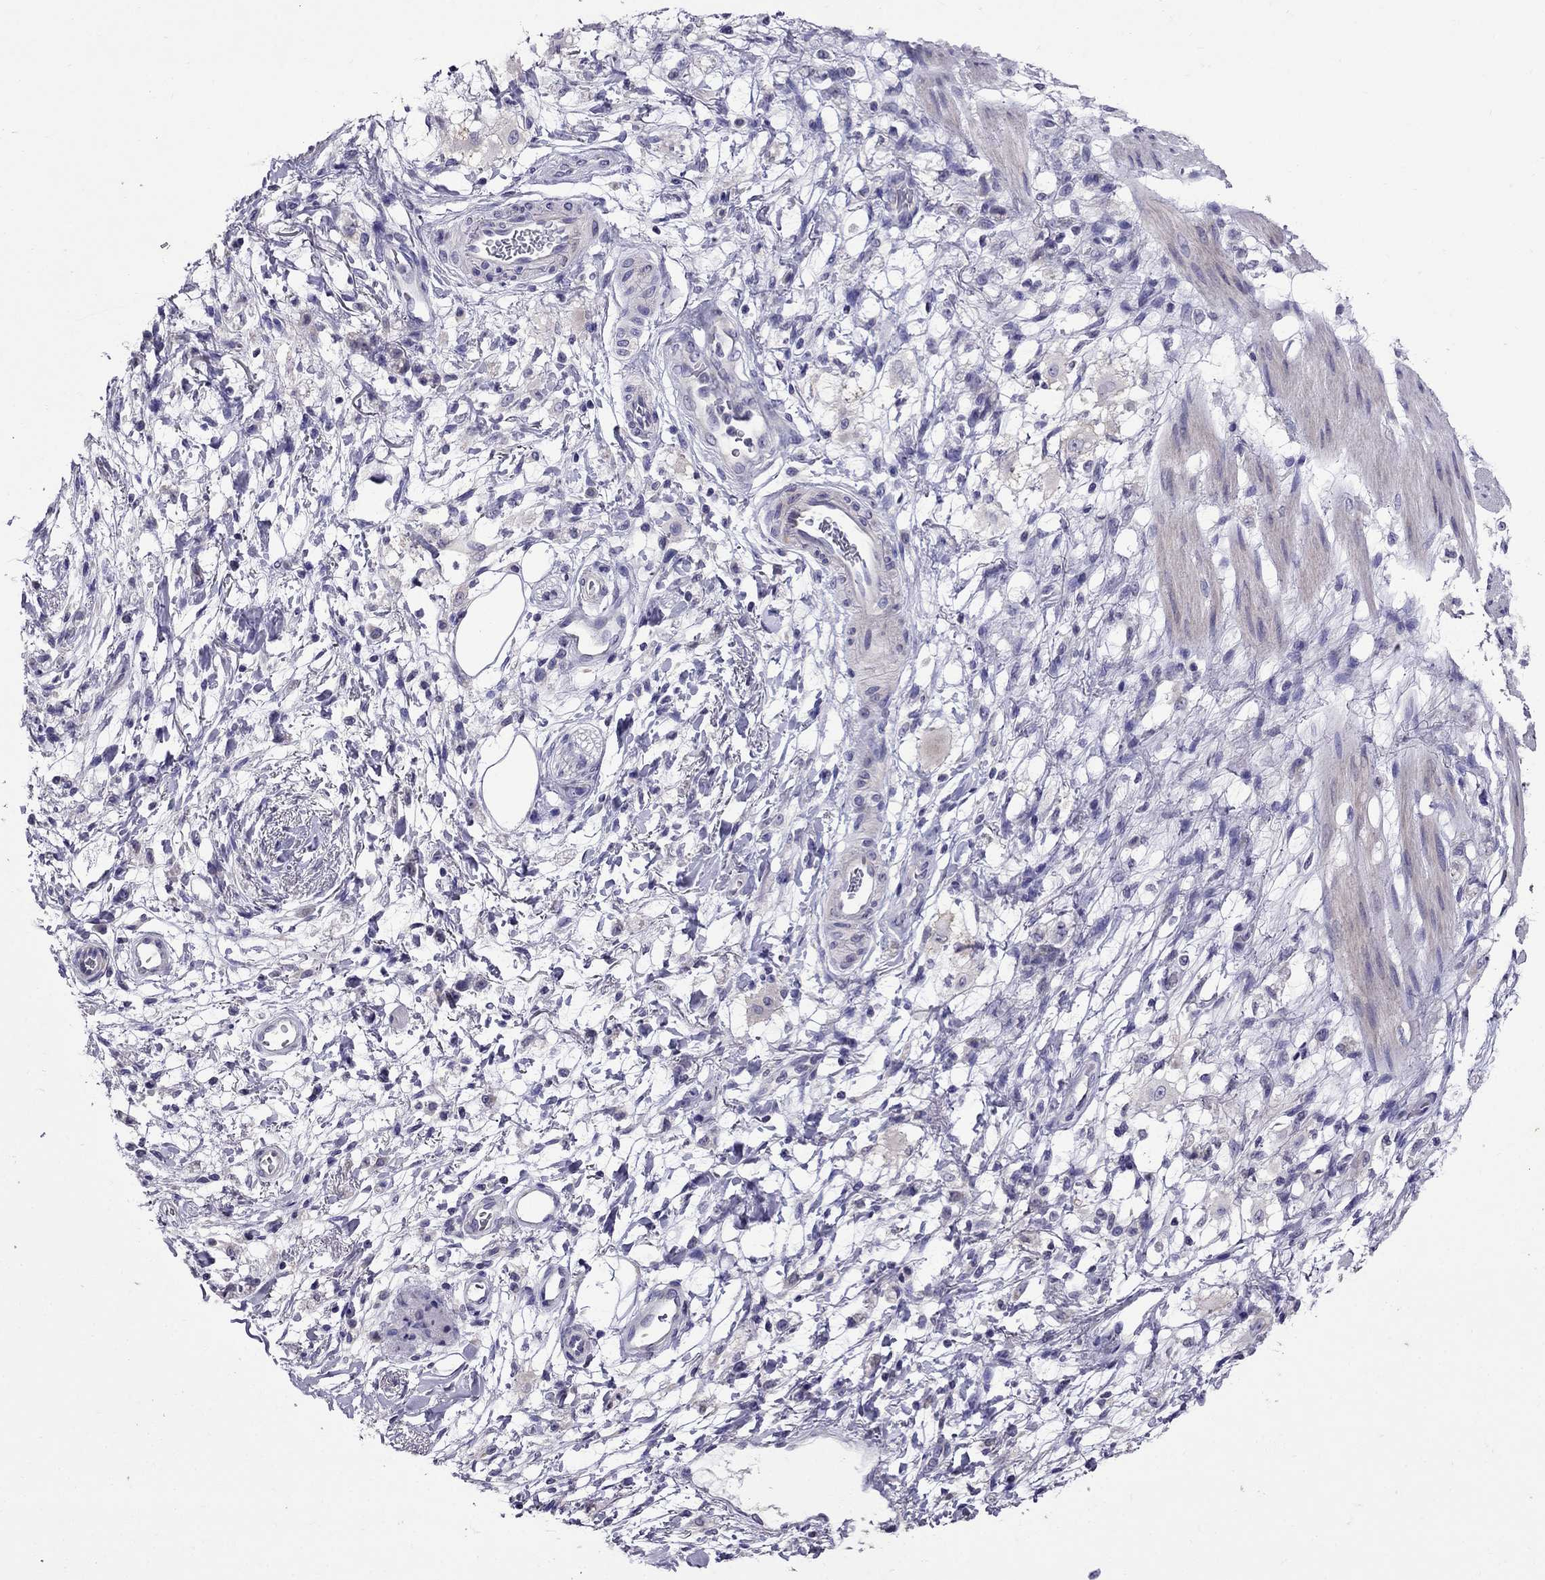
{"staining": {"intensity": "negative", "quantity": "none", "location": "none"}, "tissue": "stomach cancer", "cell_type": "Tumor cells", "image_type": "cancer", "snomed": [{"axis": "morphology", "description": "Adenocarcinoma, NOS"}, {"axis": "topography", "description": "Stomach"}], "caption": "Immunohistochemistry (IHC) image of neoplastic tissue: adenocarcinoma (stomach) stained with DAB (3,3'-diaminobenzidine) exhibits no significant protein staining in tumor cells.", "gene": "OXCT2", "patient": {"sex": "female", "age": 60}}